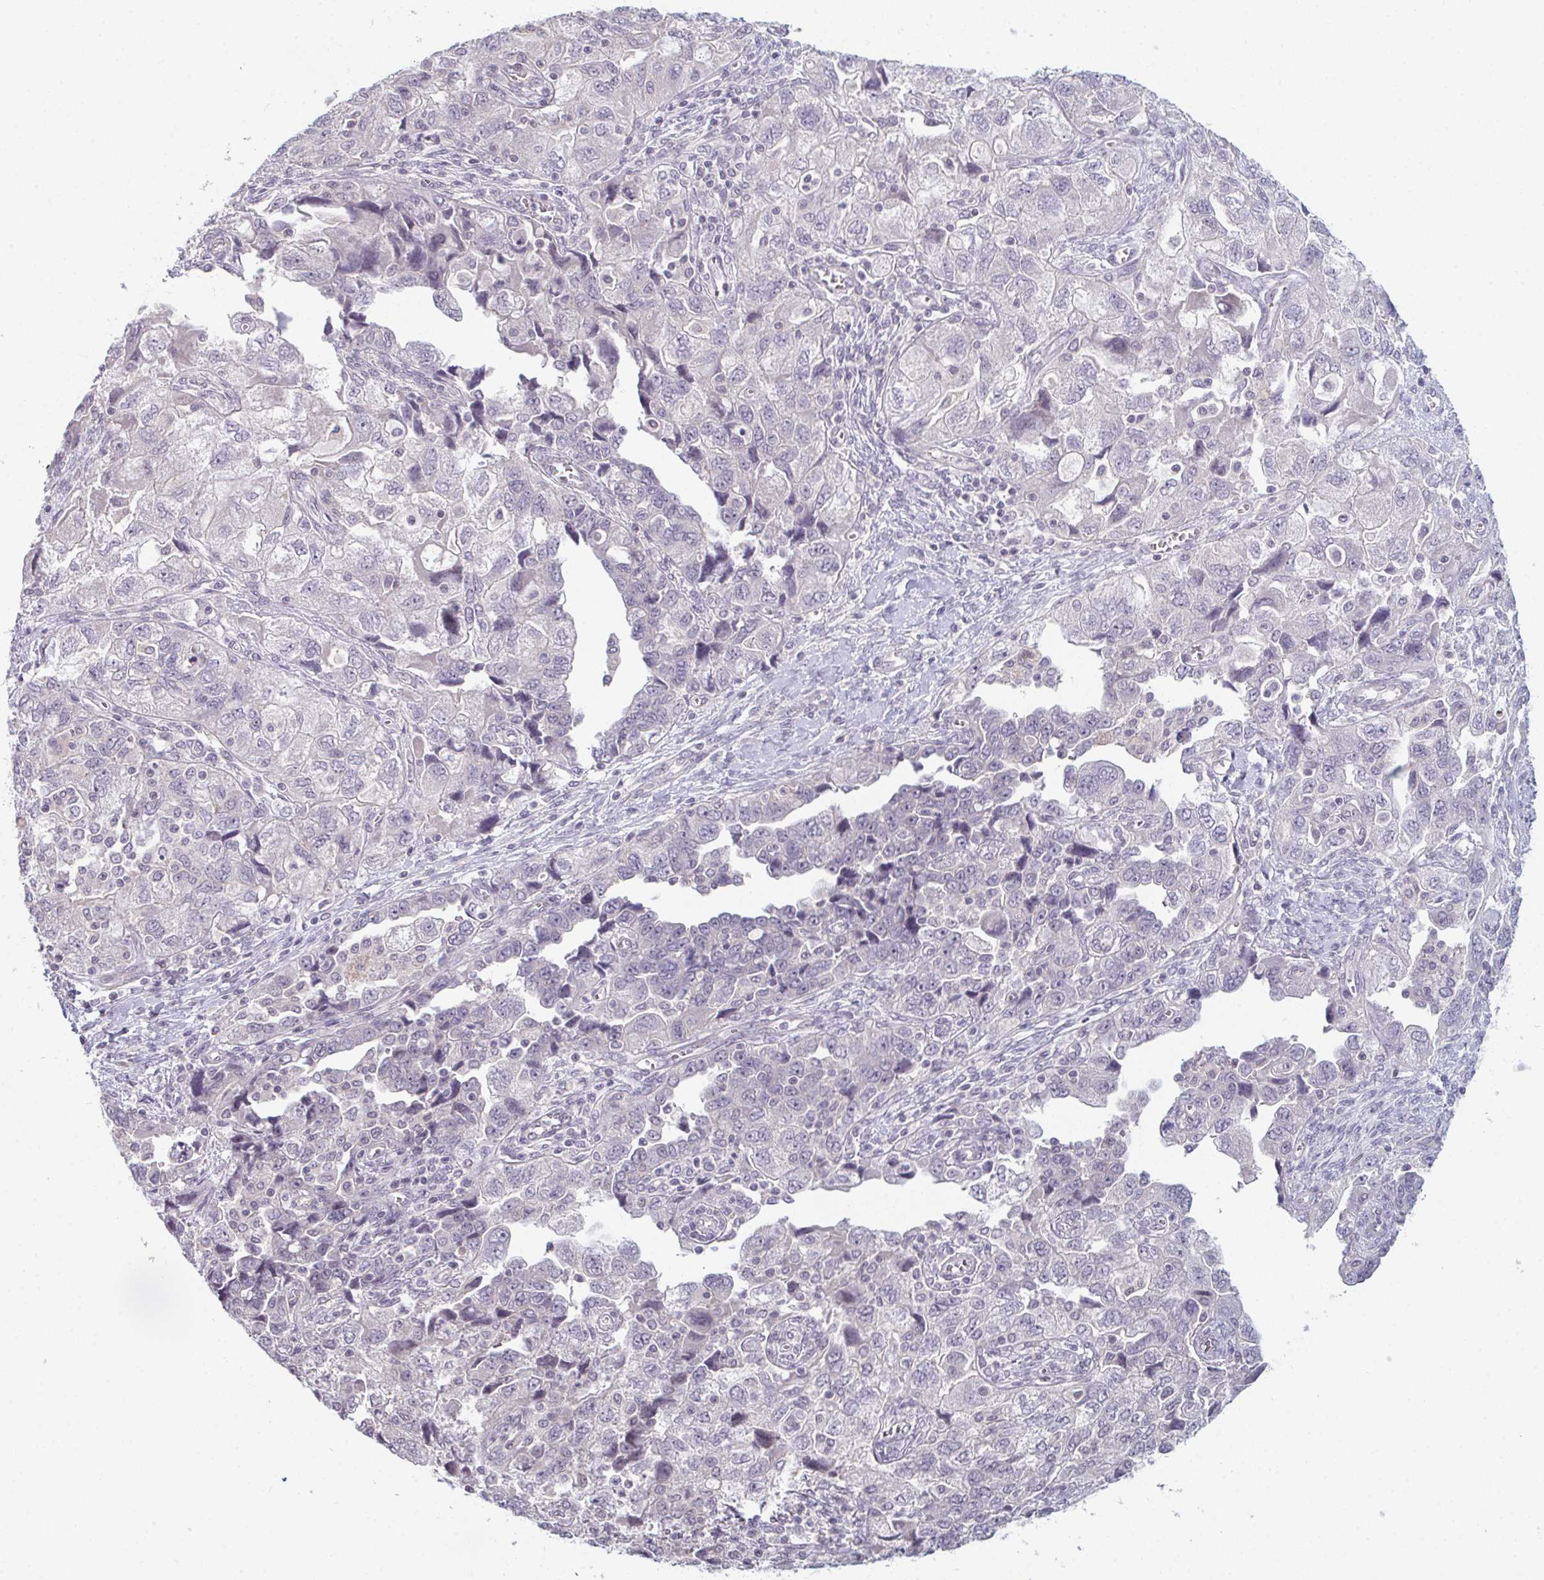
{"staining": {"intensity": "negative", "quantity": "none", "location": "none"}, "tissue": "ovarian cancer", "cell_type": "Tumor cells", "image_type": "cancer", "snomed": [{"axis": "morphology", "description": "Carcinoma, NOS"}, {"axis": "morphology", "description": "Cystadenocarcinoma, serous, NOS"}, {"axis": "topography", "description": "Ovary"}], "caption": "Immunohistochemical staining of ovarian cancer shows no significant positivity in tumor cells.", "gene": "ZNF214", "patient": {"sex": "female", "age": 69}}